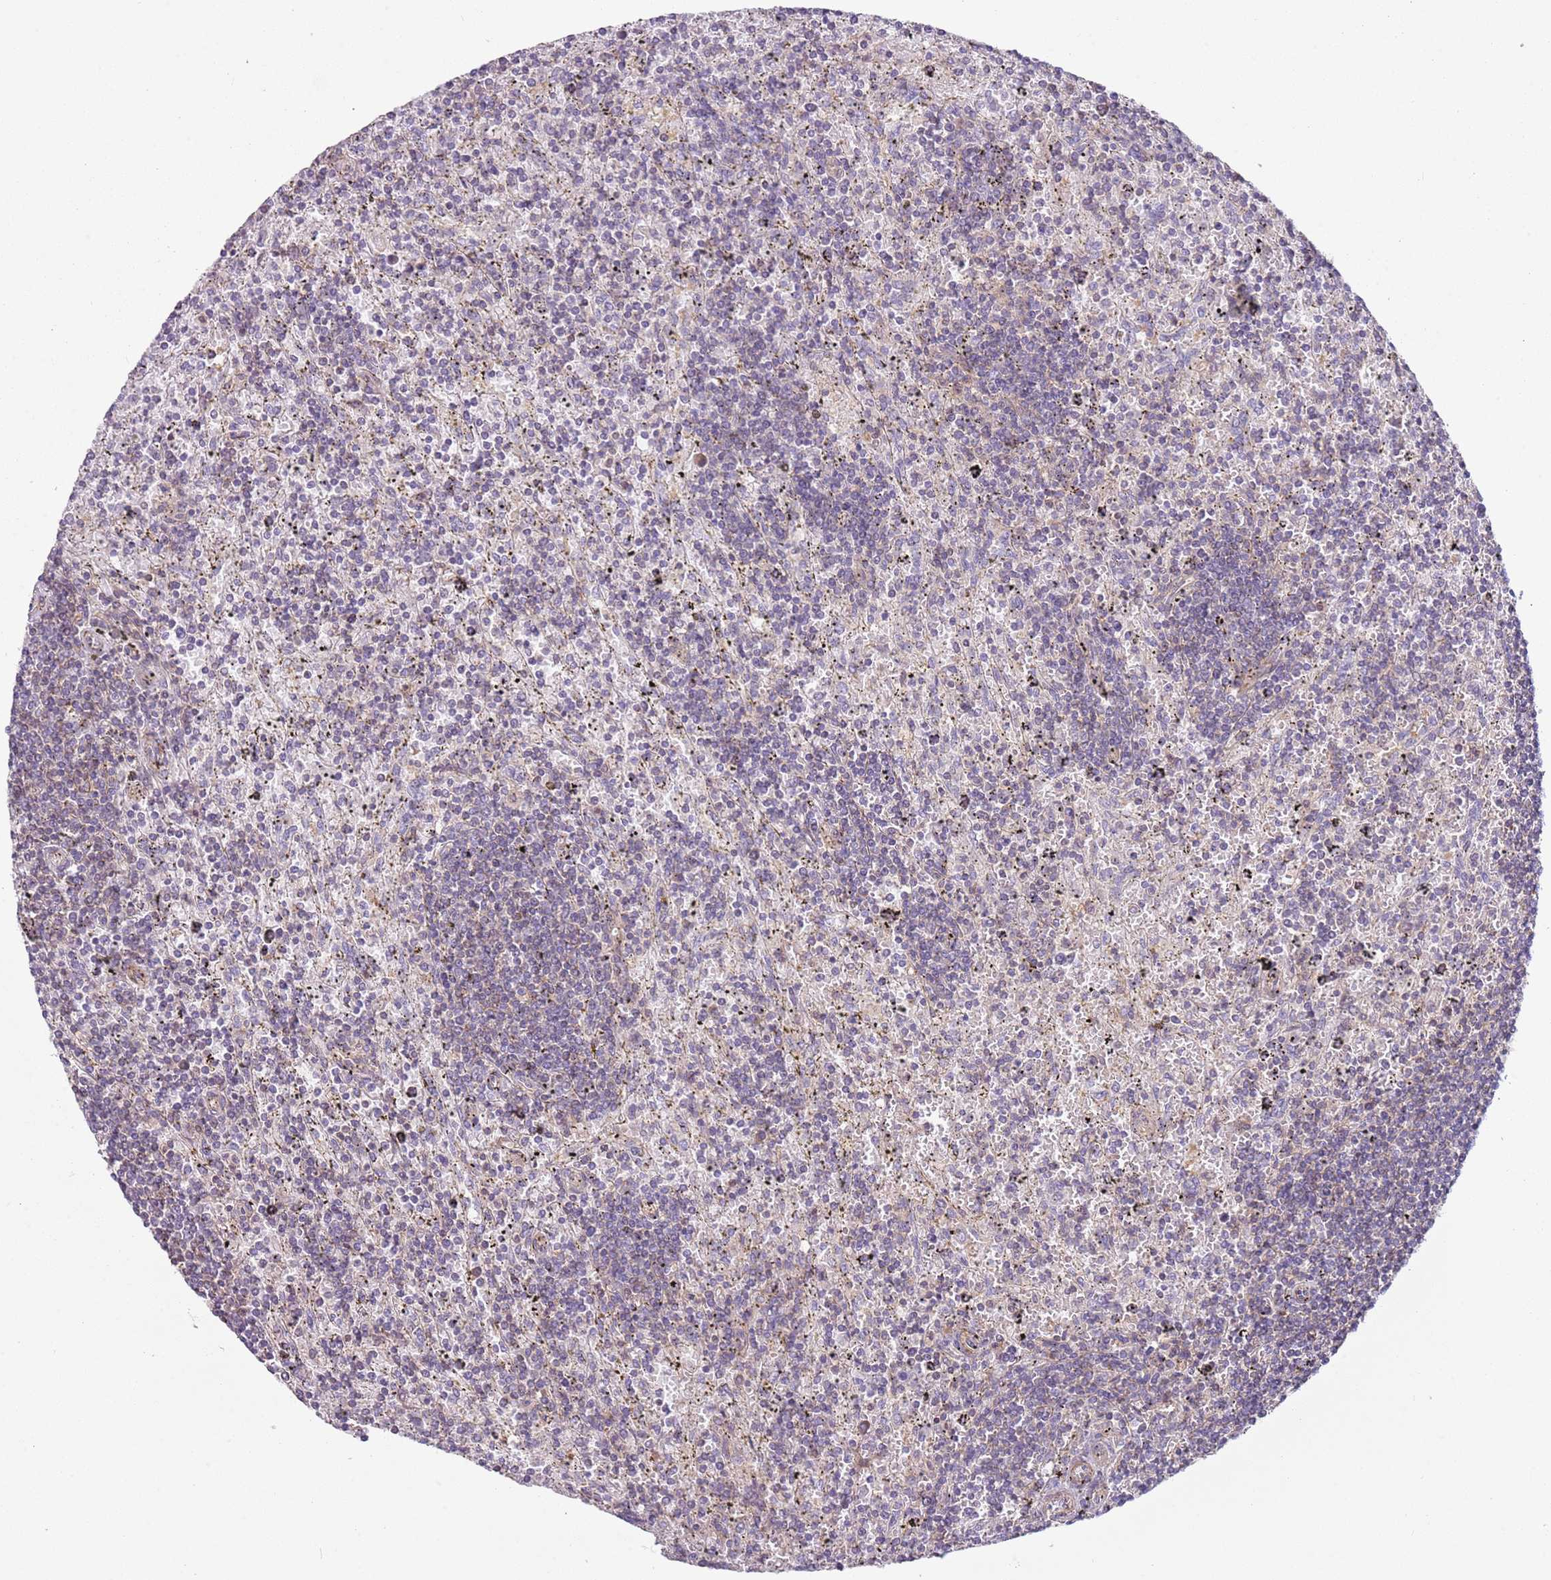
{"staining": {"intensity": "negative", "quantity": "none", "location": "none"}, "tissue": "lymphoma", "cell_type": "Tumor cells", "image_type": "cancer", "snomed": [{"axis": "morphology", "description": "Malignant lymphoma, non-Hodgkin's type, Low grade"}, {"axis": "topography", "description": "Spleen"}], "caption": "DAB (3,3'-diaminobenzidine) immunohistochemical staining of lymphoma exhibits no significant positivity in tumor cells. The staining was performed using DAB to visualize the protein expression in brown, while the nuclei were stained in blue with hematoxylin (Magnification: 20x).", "gene": "GNAI3", "patient": {"sex": "male", "age": 76}}